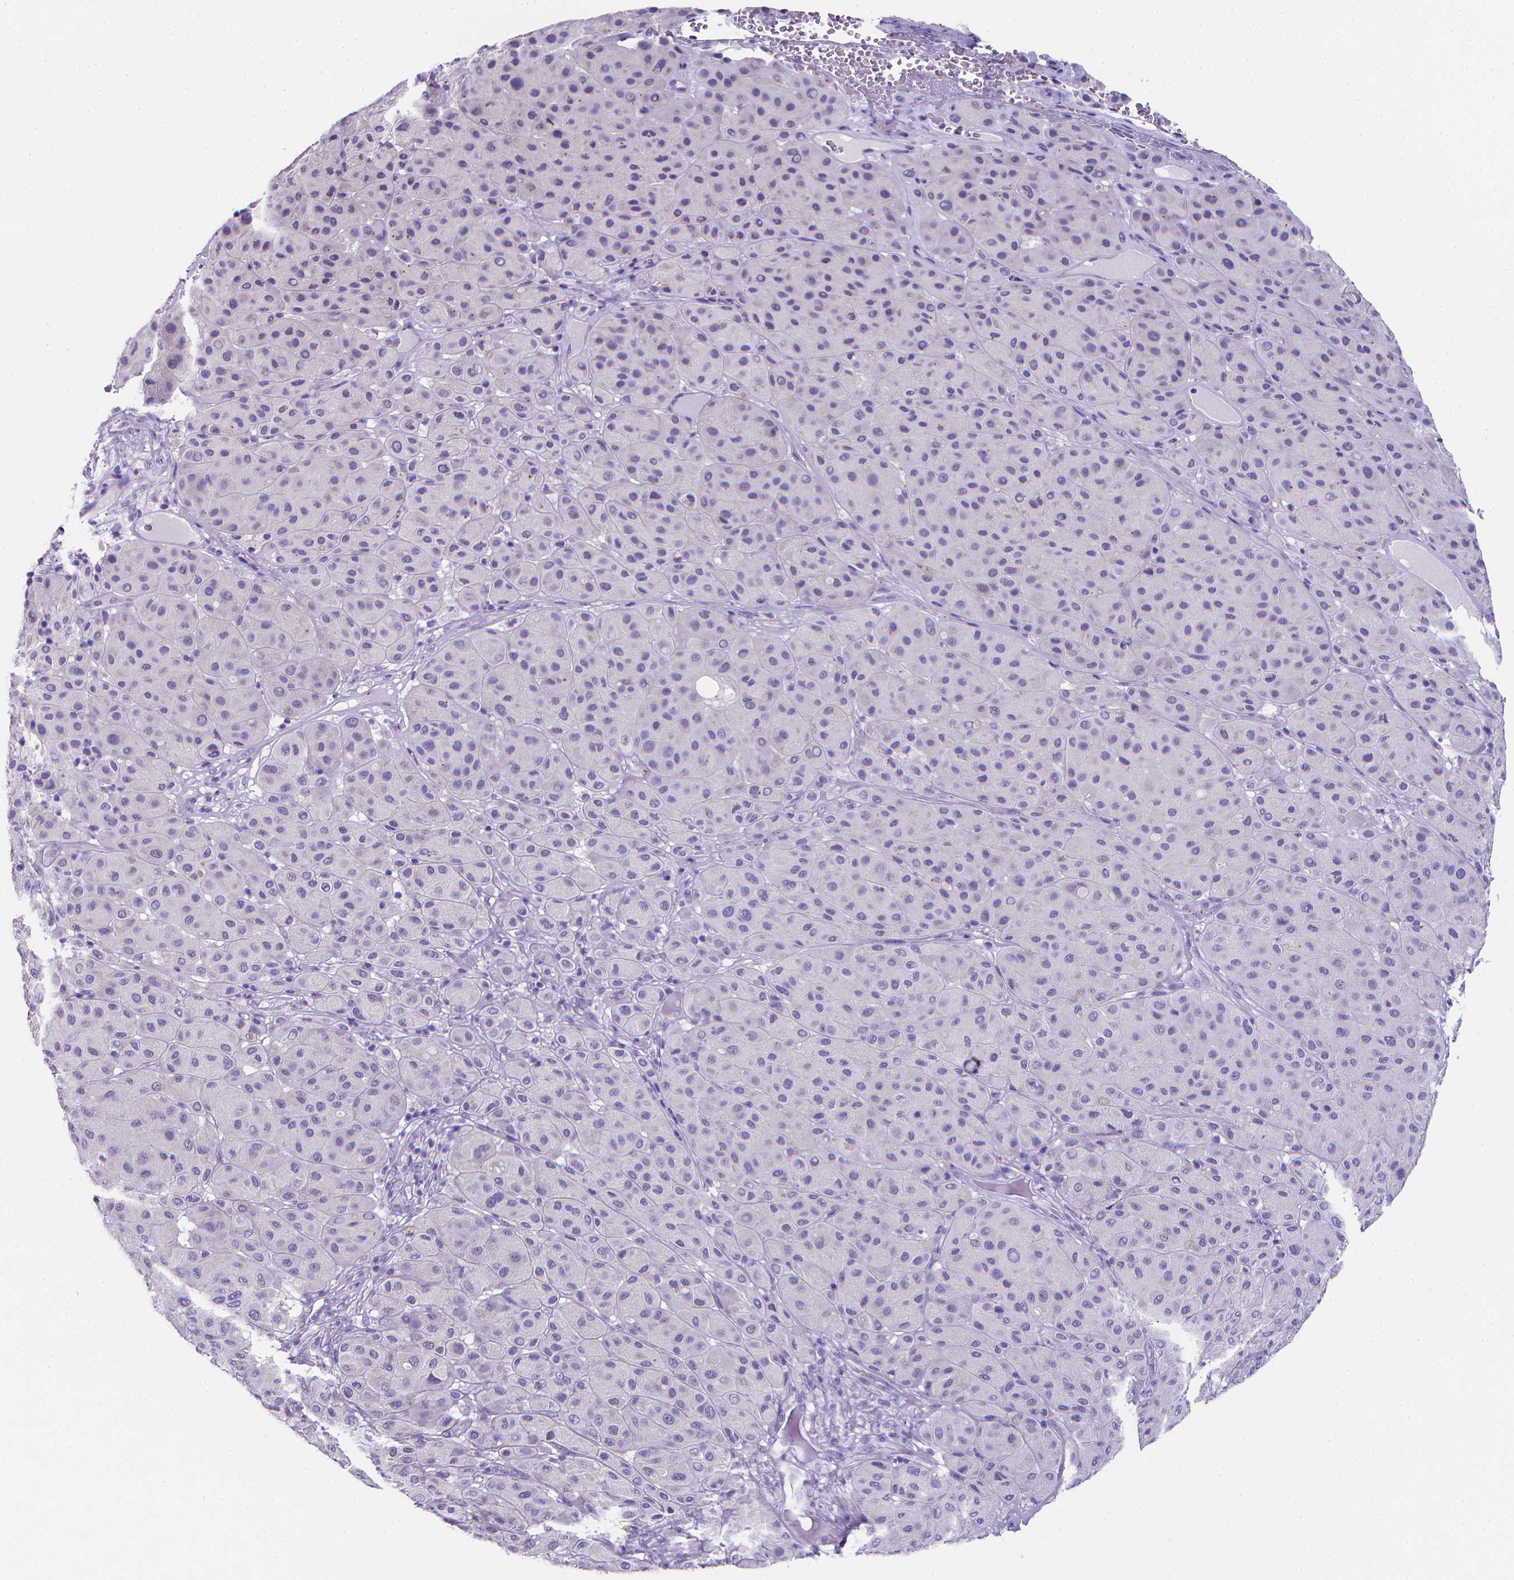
{"staining": {"intensity": "negative", "quantity": "none", "location": "none"}, "tissue": "melanoma", "cell_type": "Tumor cells", "image_type": "cancer", "snomed": [{"axis": "morphology", "description": "Malignant melanoma, Metastatic site"}, {"axis": "topography", "description": "Smooth muscle"}], "caption": "This is an immunohistochemistry image of malignant melanoma (metastatic site). There is no staining in tumor cells.", "gene": "LRRC73", "patient": {"sex": "male", "age": 41}}